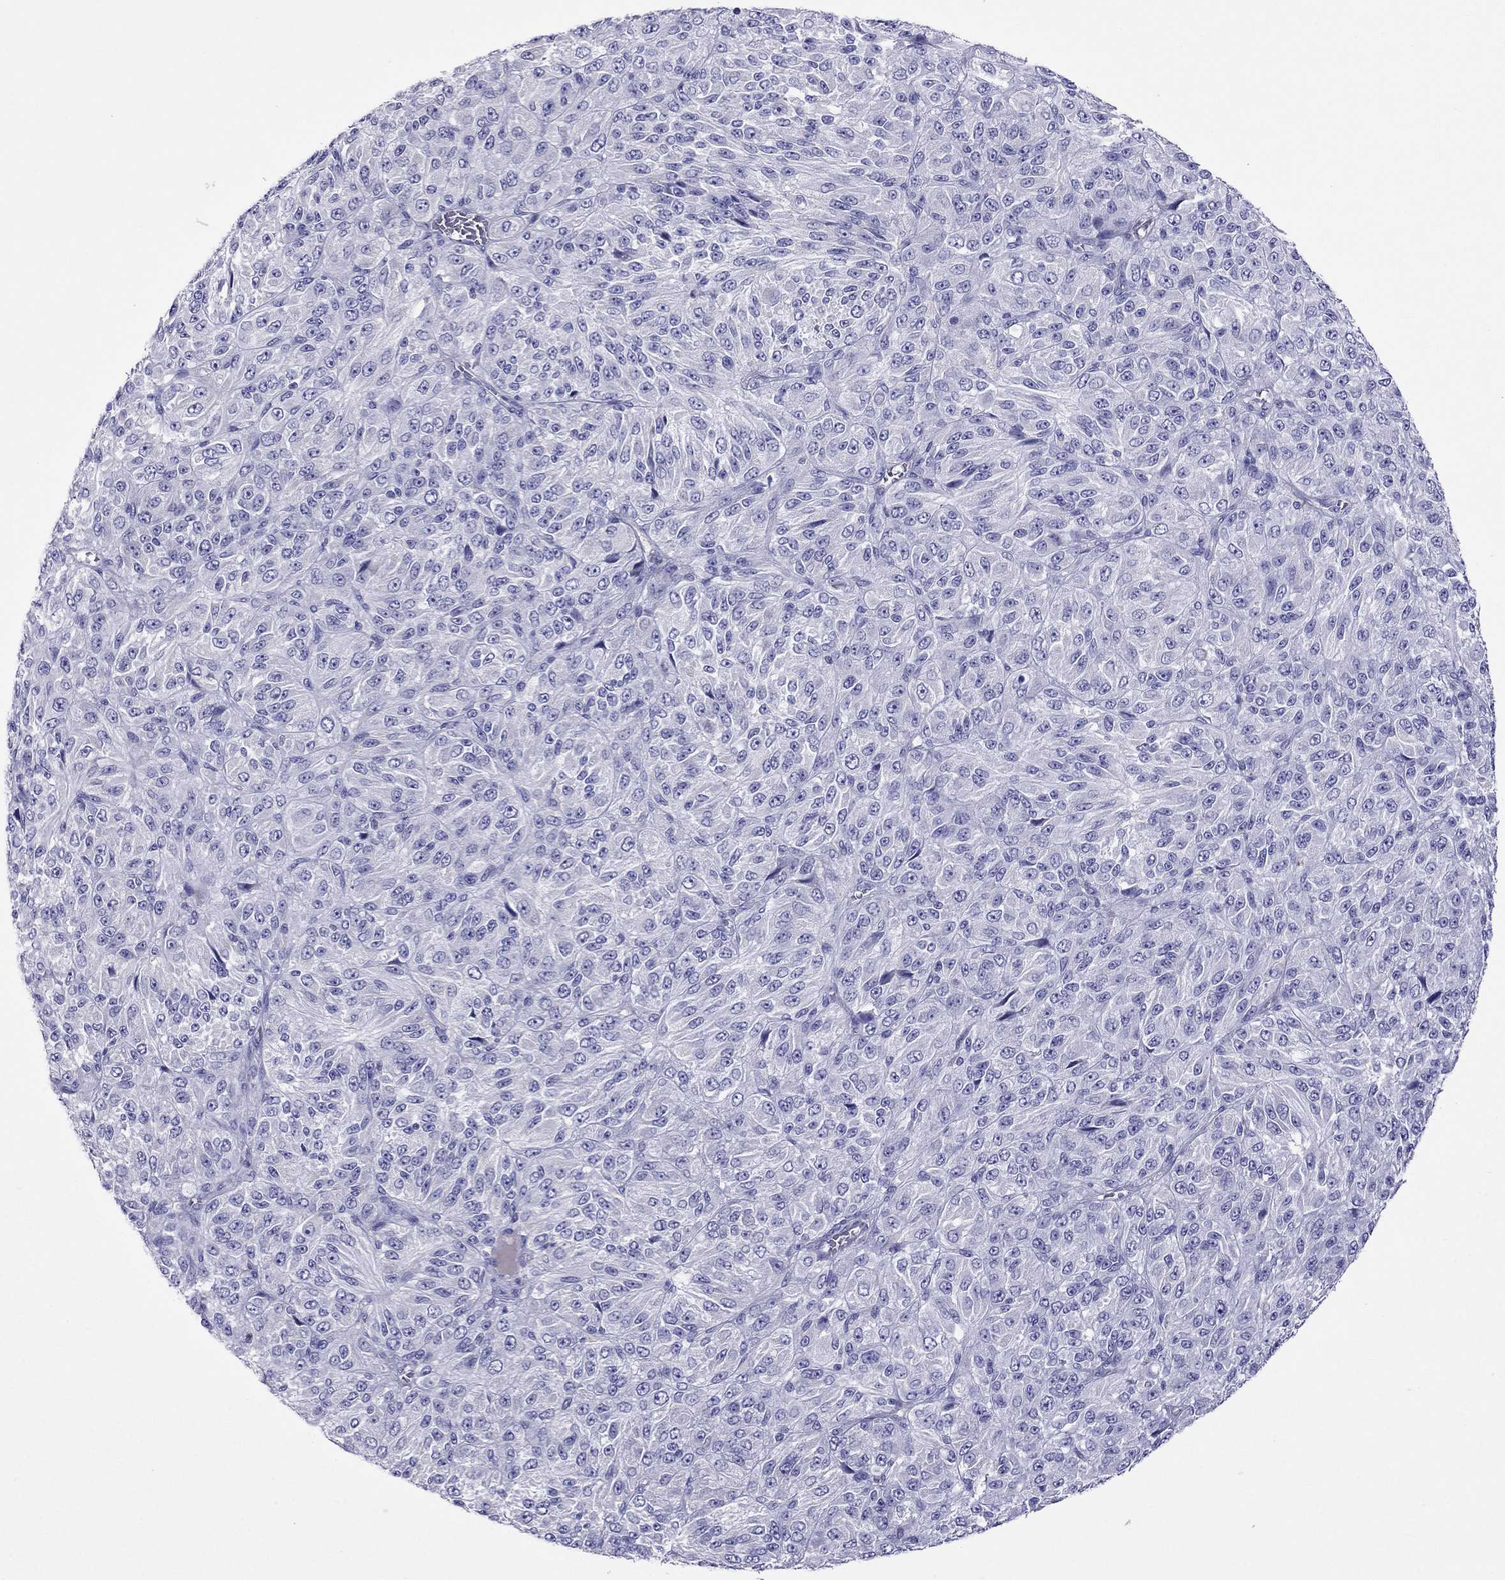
{"staining": {"intensity": "negative", "quantity": "none", "location": "none"}, "tissue": "melanoma", "cell_type": "Tumor cells", "image_type": "cancer", "snomed": [{"axis": "morphology", "description": "Malignant melanoma, Metastatic site"}, {"axis": "topography", "description": "Brain"}], "caption": "A histopathology image of malignant melanoma (metastatic site) stained for a protein exhibits no brown staining in tumor cells. Brightfield microscopy of immunohistochemistry stained with DAB (brown) and hematoxylin (blue), captured at high magnification.", "gene": "TDRD1", "patient": {"sex": "female", "age": 56}}